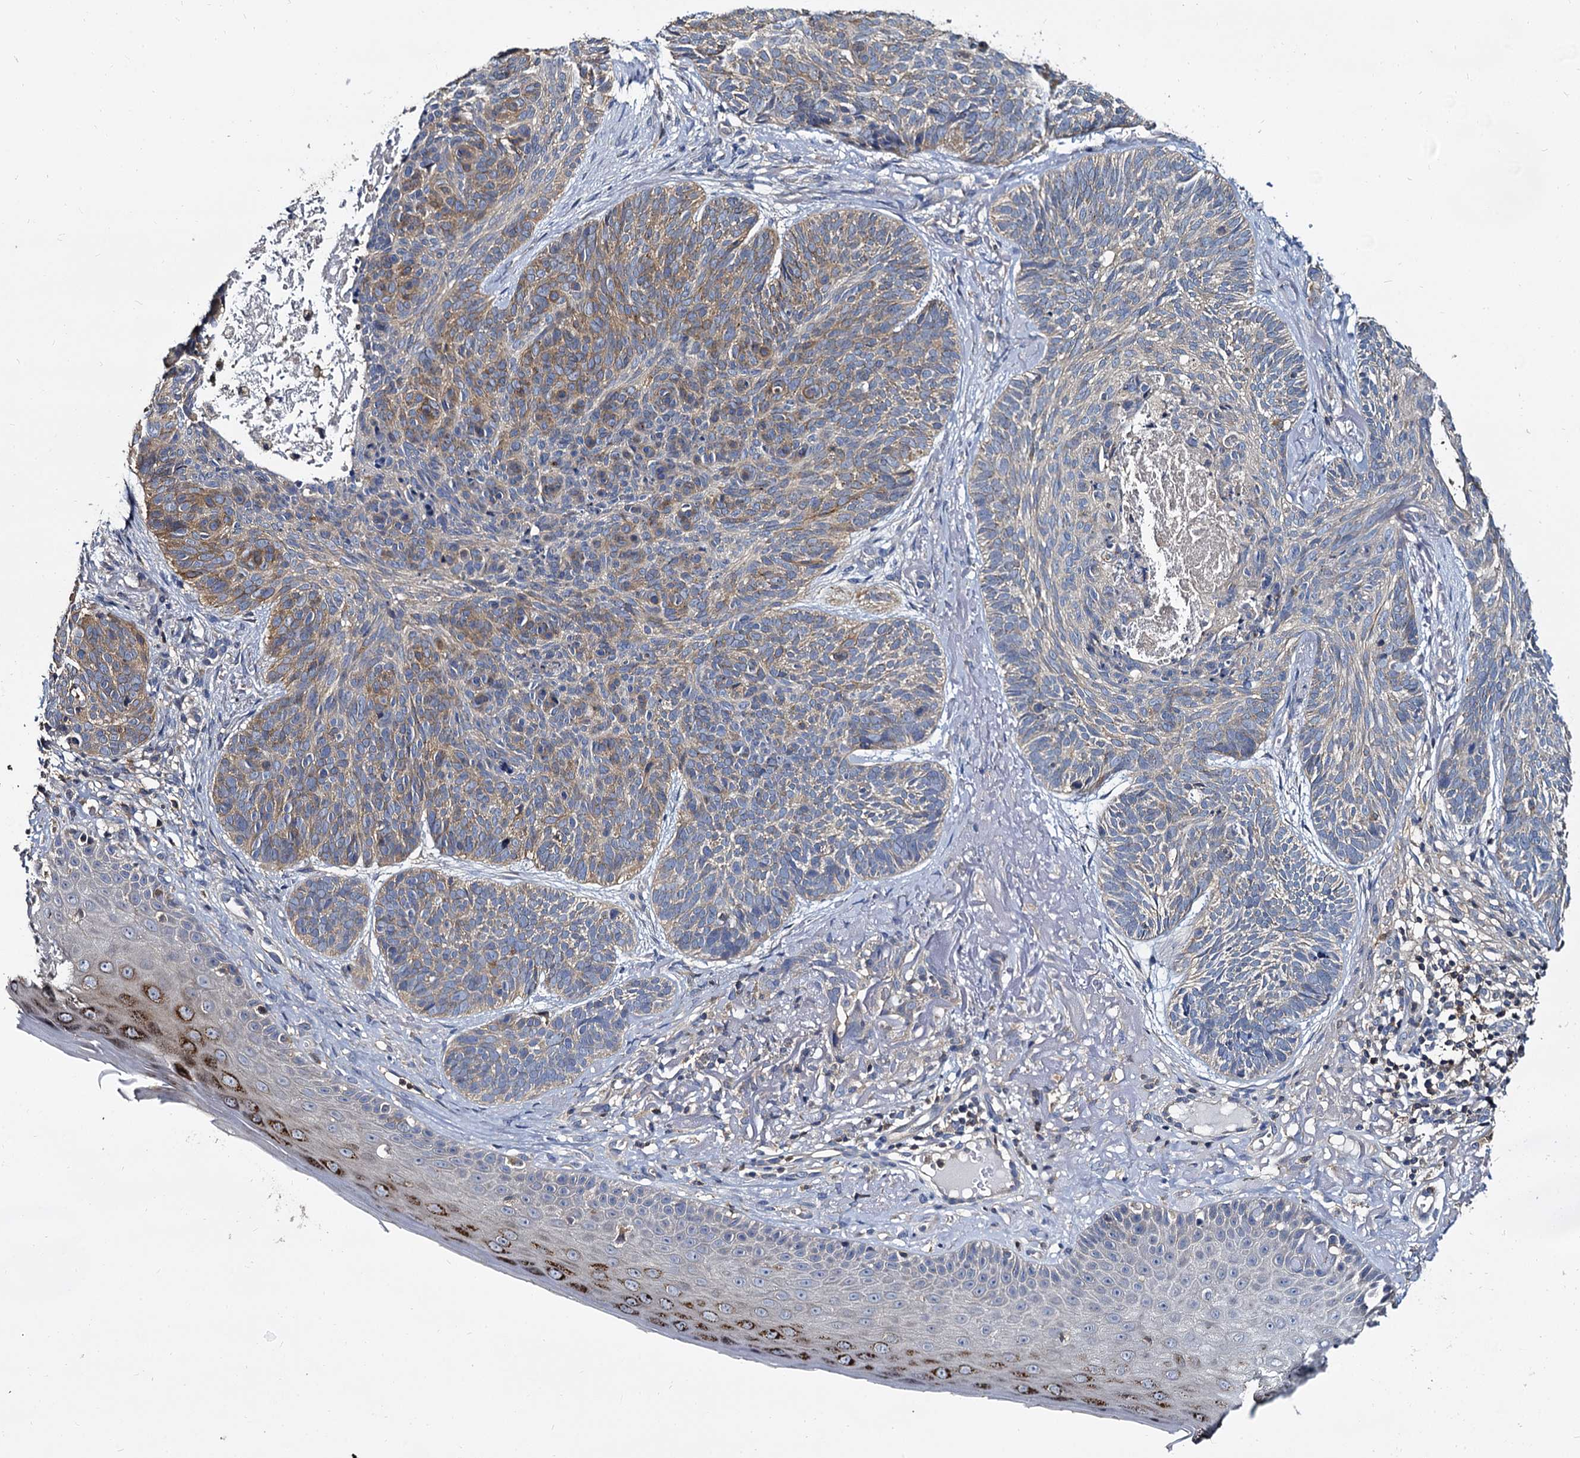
{"staining": {"intensity": "moderate", "quantity": "<25%", "location": "cytoplasmic/membranous"}, "tissue": "skin cancer", "cell_type": "Tumor cells", "image_type": "cancer", "snomed": [{"axis": "morphology", "description": "Normal tissue, NOS"}, {"axis": "morphology", "description": "Basal cell carcinoma"}, {"axis": "topography", "description": "Skin"}], "caption": "Human basal cell carcinoma (skin) stained for a protein (brown) reveals moderate cytoplasmic/membranous positive positivity in about <25% of tumor cells.", "gene": "ANKRD13A", "patient": {"sex": "male", "age": 66}}